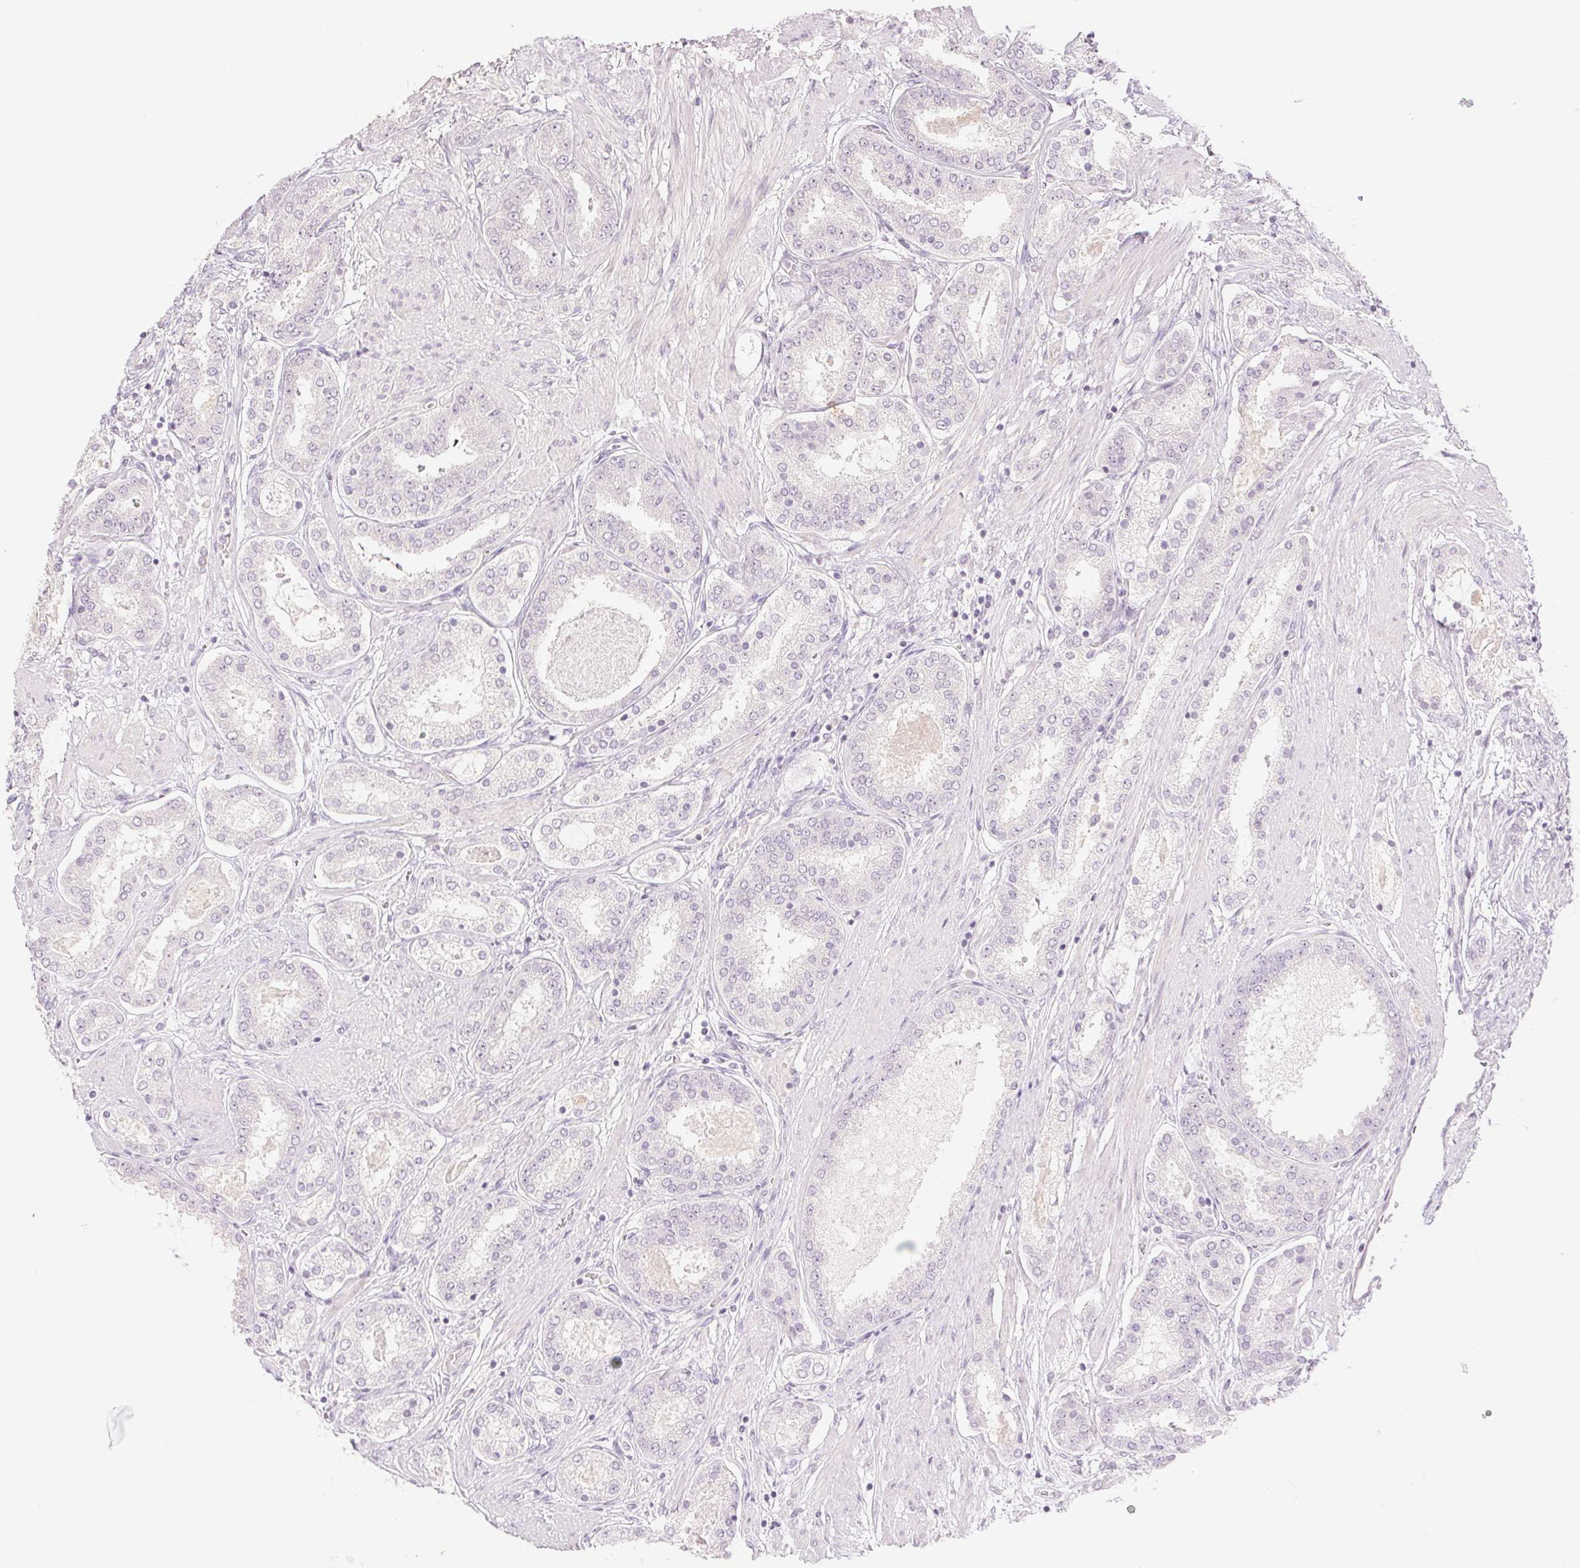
{"staining": {"intensity": "negative", "quantity": "none", "location": "none"}, "tissue": "prostate cancer", "cell_type": "Tumor cells", "image_type": "cancer", "snomed": [{"axis": "morphology", "description": "Adenocarcinoma, High grade"}, {"axis": "topography", "description": "Prostate"}], "caption": "Immunohistochemistry of prostate cancer exhibits no expression in tumor cells.", "gene": "PI3", "patient": {"sex": "male", "age": 63}}